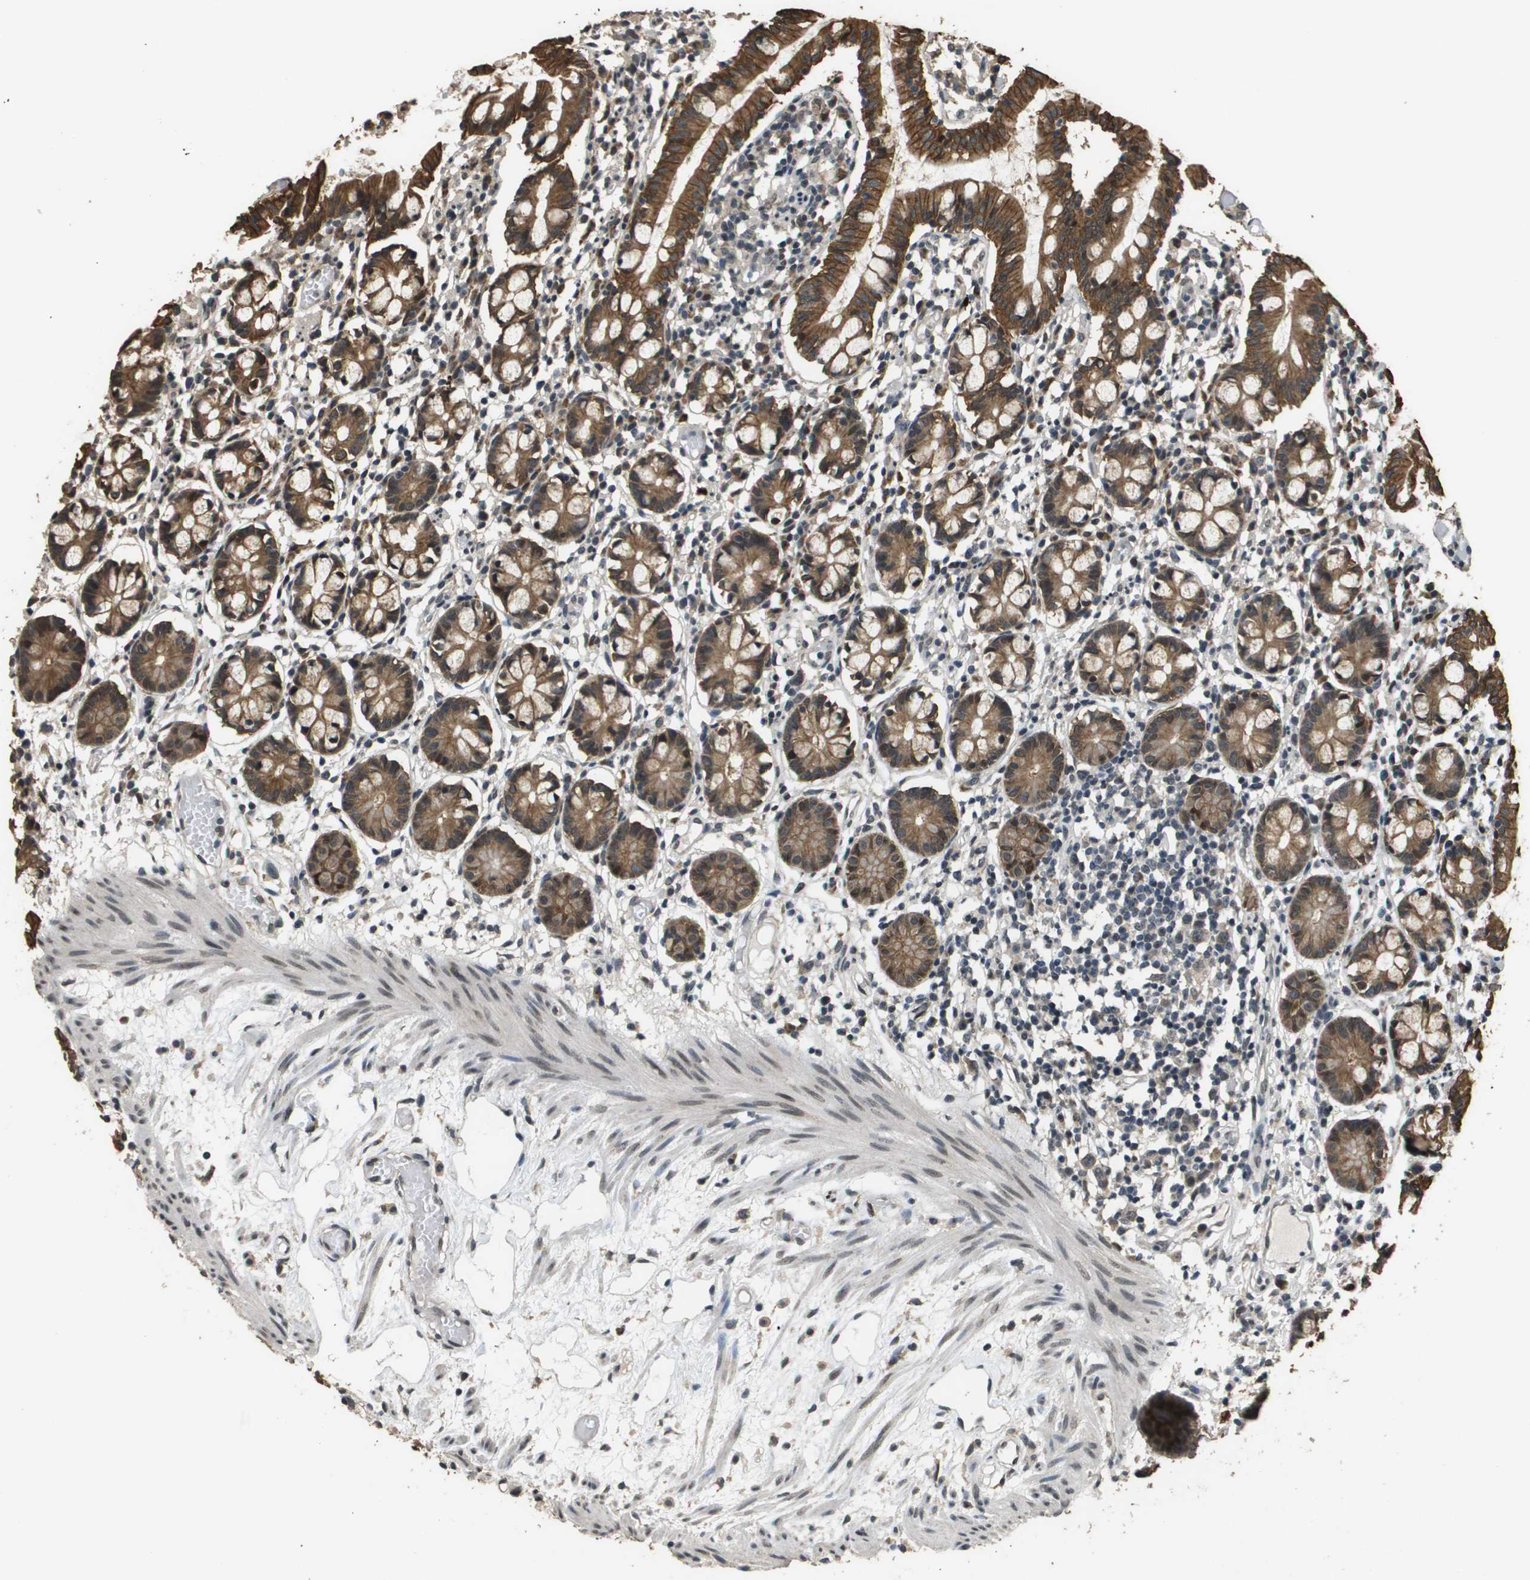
{"staining": {"intensity": "moderate", "quantity": ">75%", "location": "cytoplasmic/membranous"}, "tissue": "small intestine", "cell_type": "Glandular cells", "image_type": "normal", "snomed": [{"axis": "morphology", "description": "Normal tissue, NOS"}, {"axis": "morphology", "description": "Cystadenocarcinoma, serous, Metastatic site"}, {"axis": "topography", "description": "Small intestine"}], "caption": "Immunohistochemical staining of unremarkable human small intestine displays moderate cytoplasmic/membranous protein positivity in about >75% of glandular cells. Using DAB (brown) and hematoxylin (blue) stains, captured at high magnification using brightfield microscopy.", "gene": "FANCC", "patient": {"sex": "female", "age": 61}}